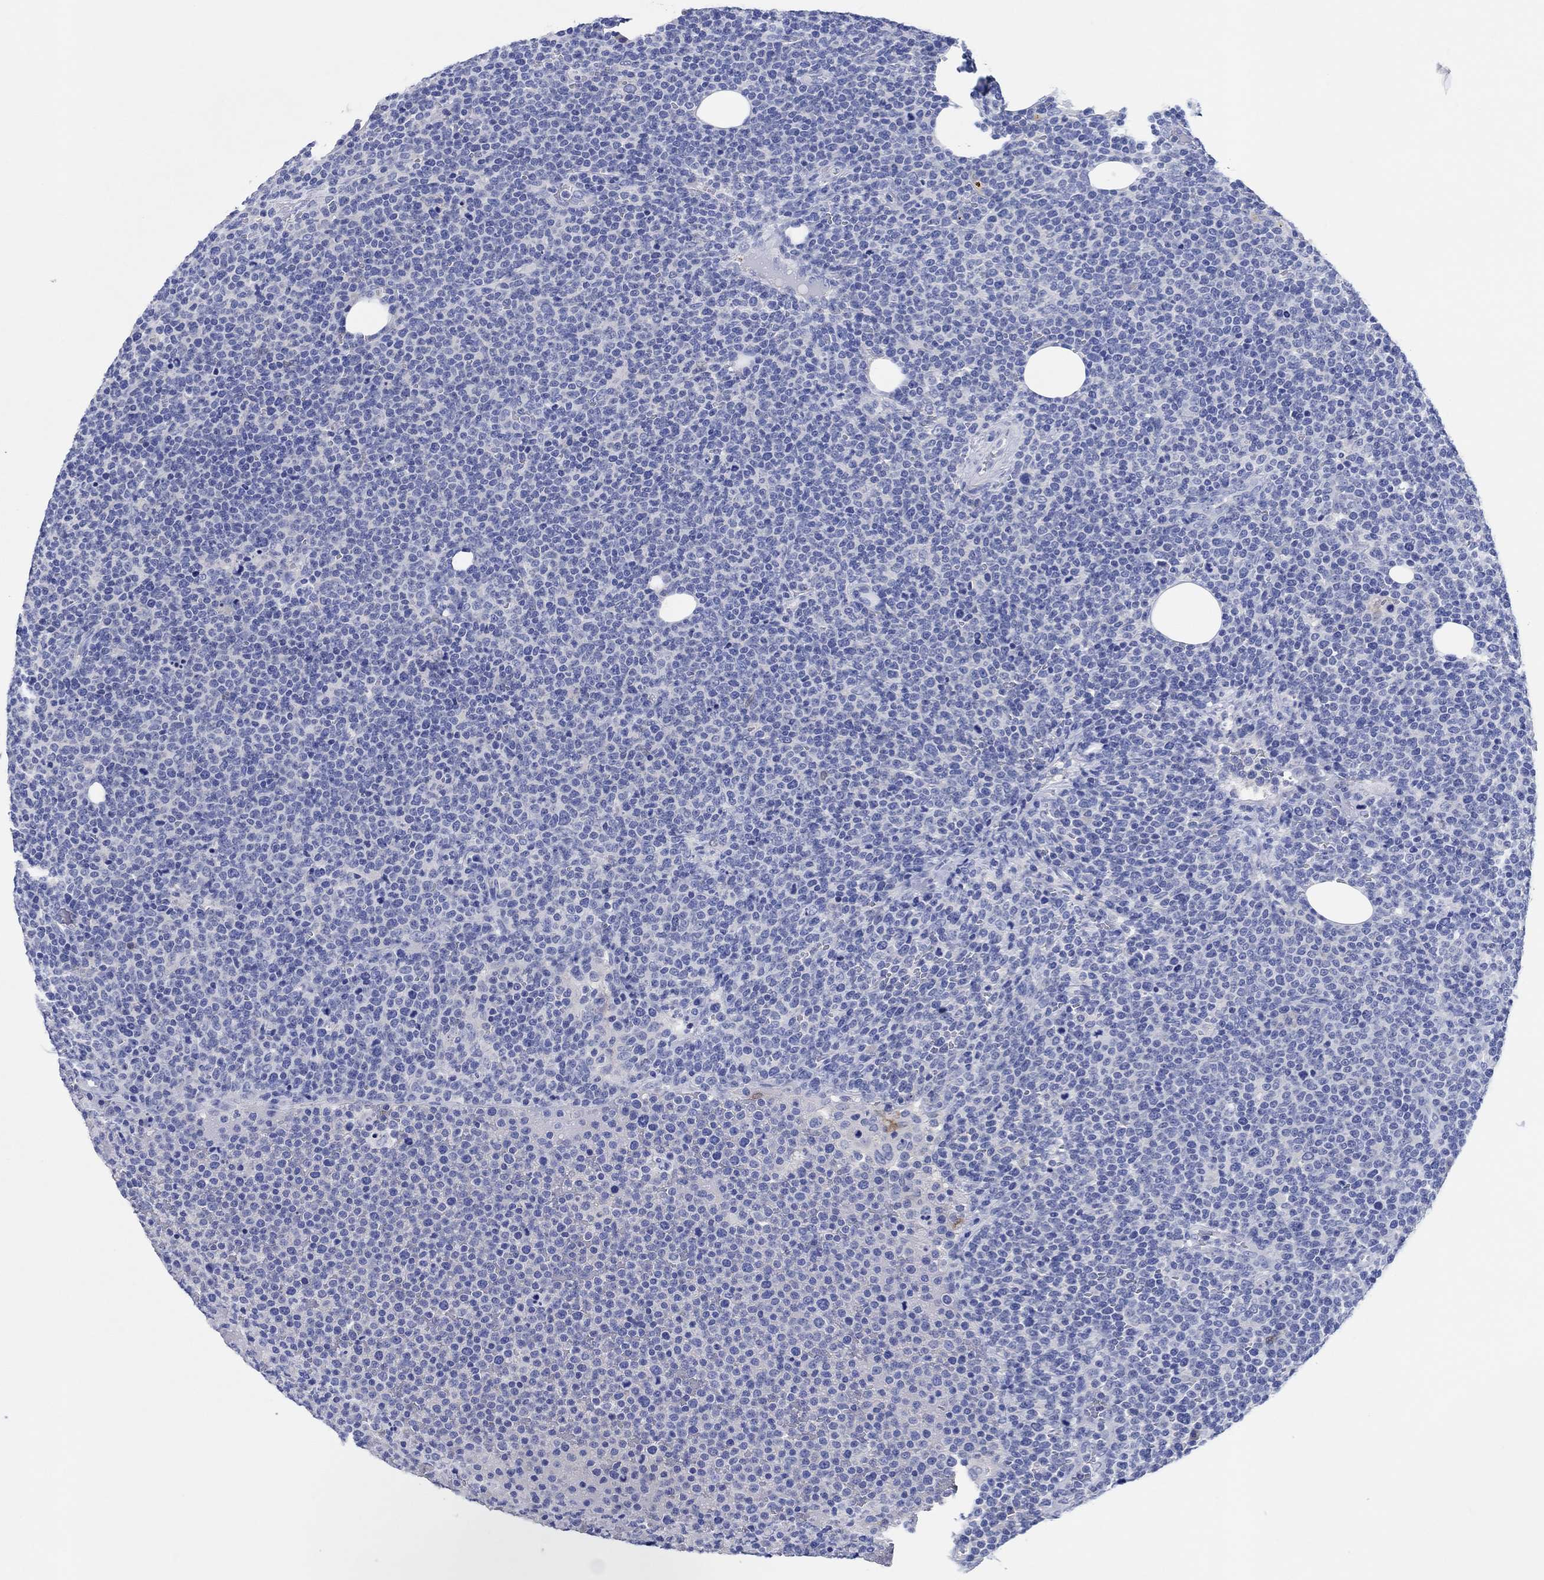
{"staining": {"intensity": "negative", "quantity": "none", "location": "none"}, "tissue": "lymphoma", "cell_type": "Tumor cells", "image_type": "cancer", "snomed": [{"axis": "morphology", "description": "Malignant lymphoma, non-Hodgkin's type, High grade"}, {"axis": "topography", "description": "Lymph node"}], "caption": "A high-resolution image shows immunohistochemistry (IHC) staining of lymphoma, which demonstrates no significant positivity in tumor cells.", "gene": "CPNE6", "patient": {"sex": "male", "age": 61}}